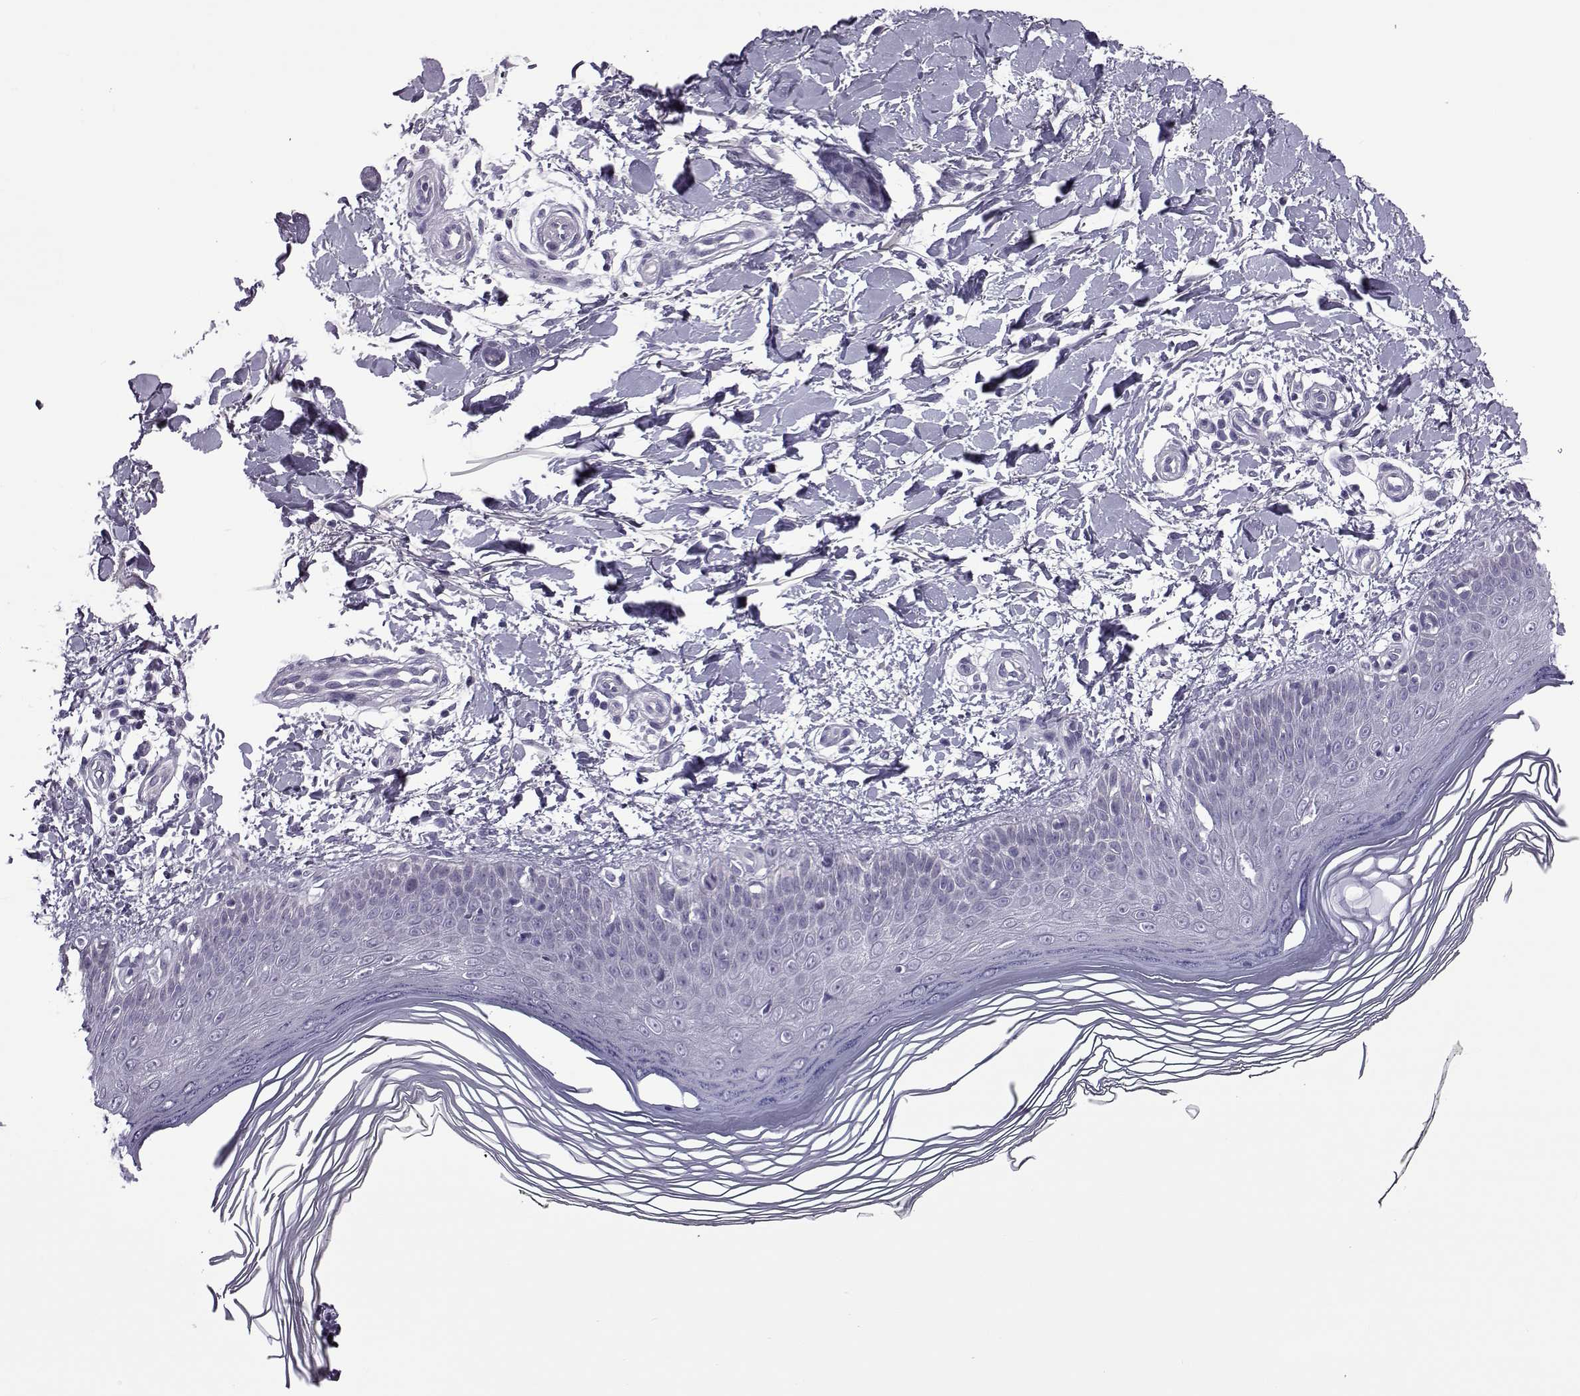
{"staining": {"intensity": "negative", "quantity": "none", "location": "none"}, "tissue": "skin", "cell_type": "Fibroblasts", "image_type": "normal", "snomed": [{"axis": "morphology", "description": "Normal tissue, NOS"}, {"axis": "topography", "description": "Skin"}], "caption": "Immunohistochemistry photomicrograph of benign human skin stained for a protein (brown), which shows no staining in fibroblasts. Brightfield microscopy of immunohistochemistry stained with DAB (3,3'-diaminobenzidine) (brown) and hematoxylin (blue), captured at high magnification.", "gene": "OIP5", "patient": {"sex": "female", "age": 62}}